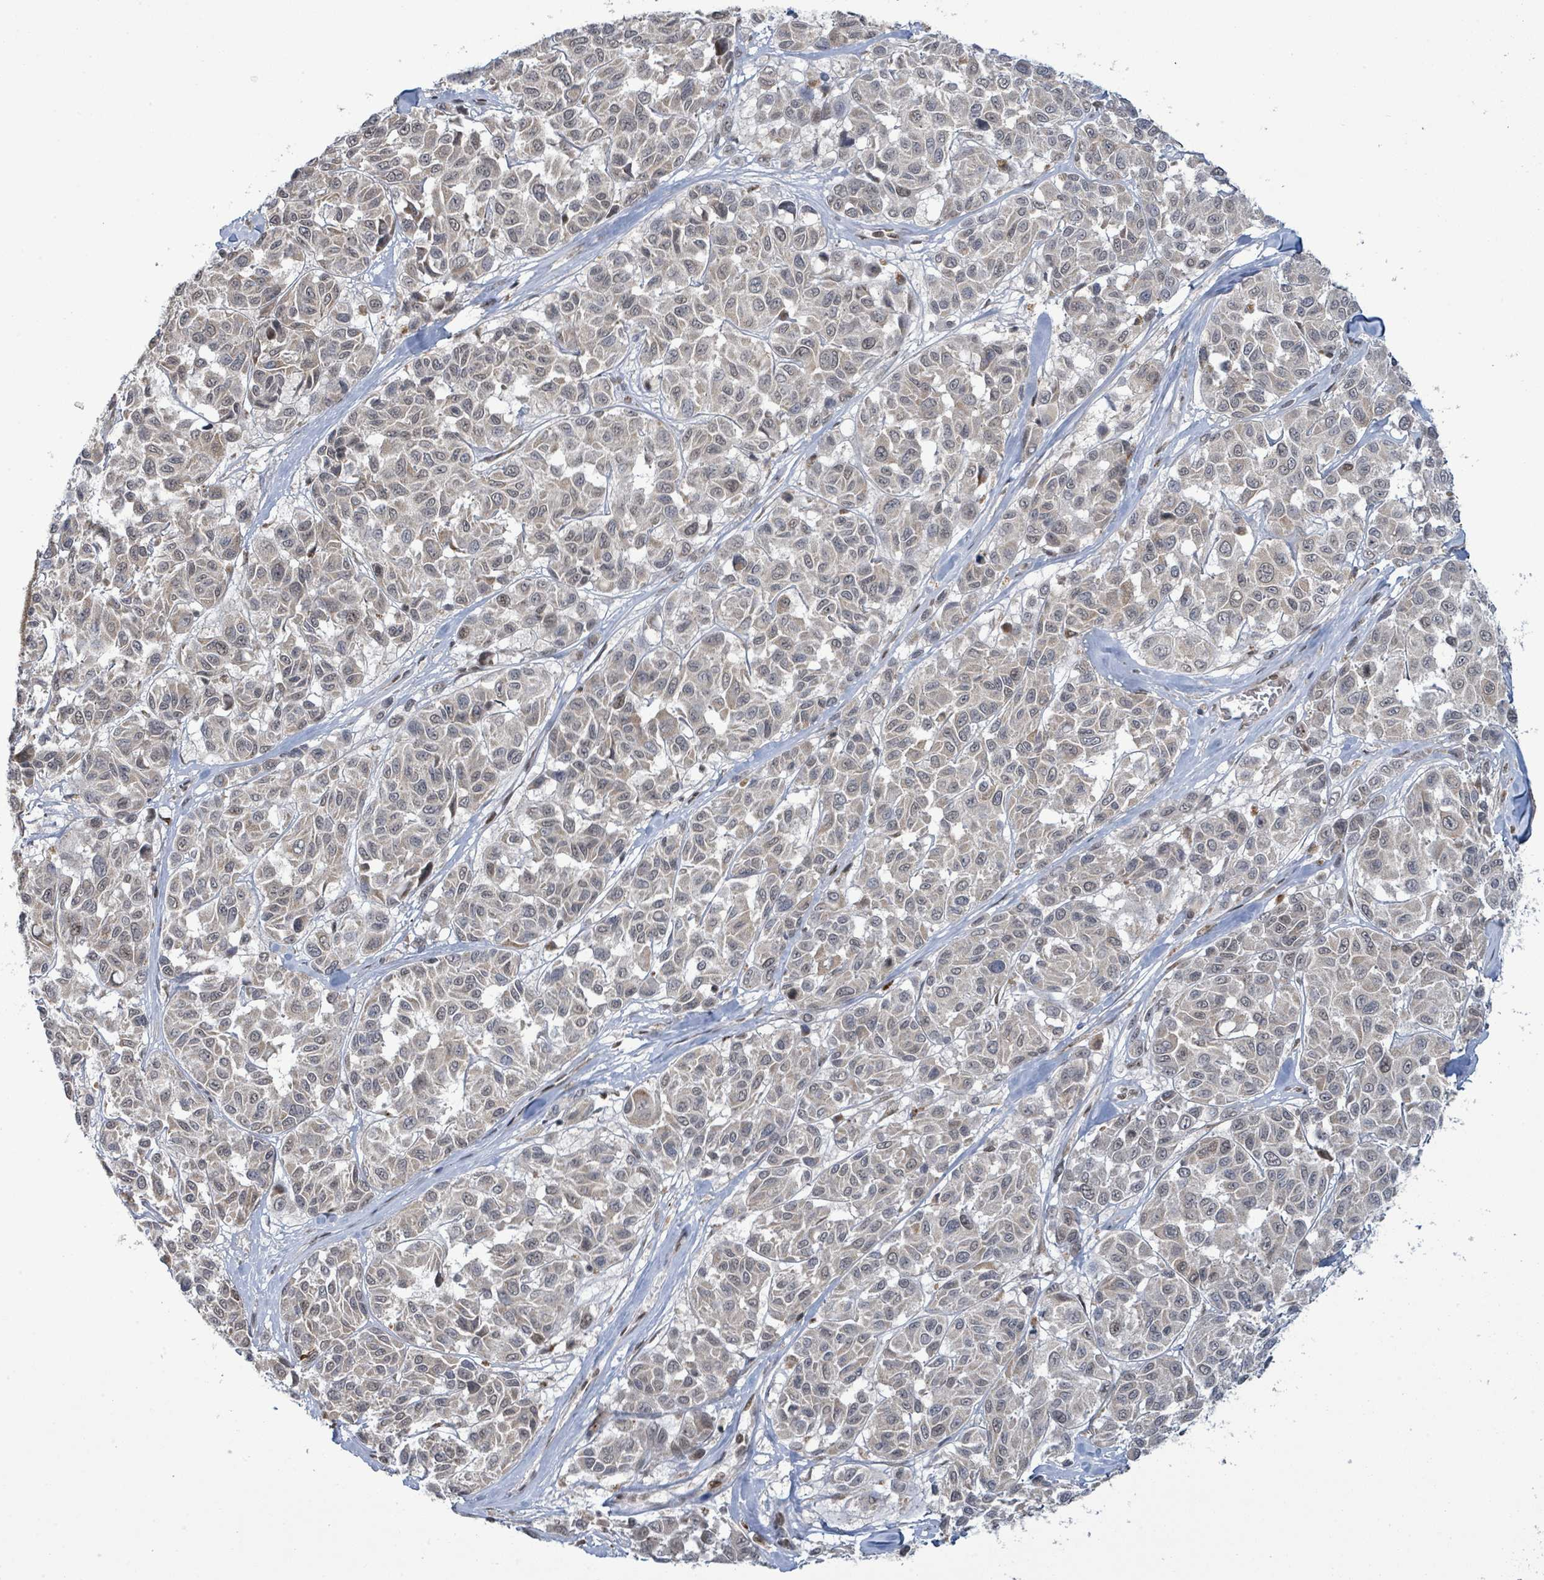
{"staining": {"intensity": "weak", "quantity": "<25%", "location": "cytoplasmic/membranous"}, "tissue": "melanoma", "cell_type": "Tumor cells", "image_type": "cancer", "snomed": [{"axis": "morphology", "description": "Malignant melanoma, NOS"}, {"axis": "topography", "description": "Skin"}], "caption": "IHC photomicrograph of neoplastic tissue: malignant melanoma stained with DAB shows no significant protein positivity in tumor cells.", "gene": "SBF2", "patient": {"sex": "female", "age": 66}}